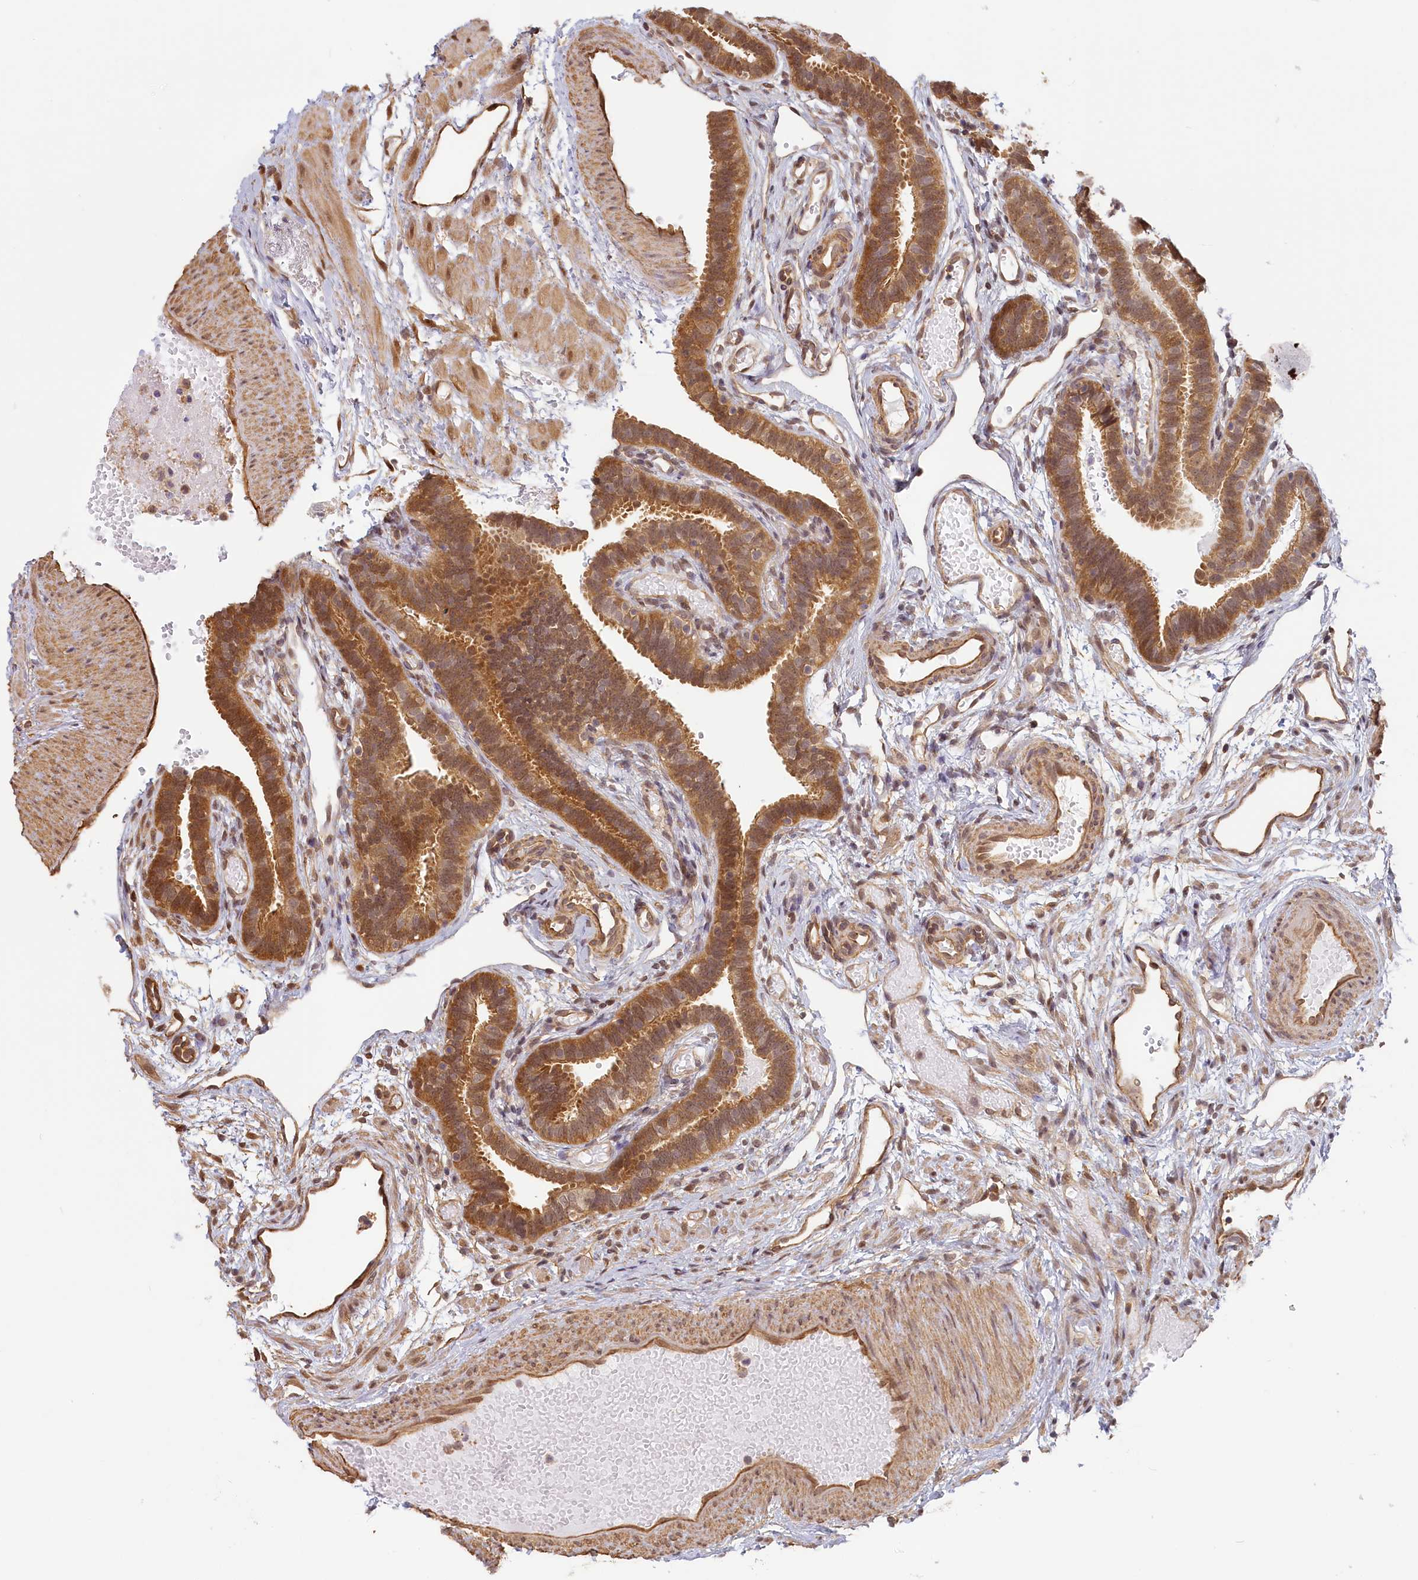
{"staining": {"intensity": "moderate", "quantity": ">75%", "location": "cytoplasmic/membranous,nuclear"}, "tissue": "fallopian tube", "cell_type": "Glandular cells", "image_type": "normal", "snomed": [{"axis": "morphology", "description": "Normal tissue, NOS"}, {"axis": "topography", "description": "Fallopian tube"}], "caption": "Protein analysis of unremarkable fallopian tube displays moderate cytoplasmic/membranous,nuclear positivity in about >75% of glandular cells.", "gene": "C19orf44", "patient": {"sex": "female", "age": 37}}